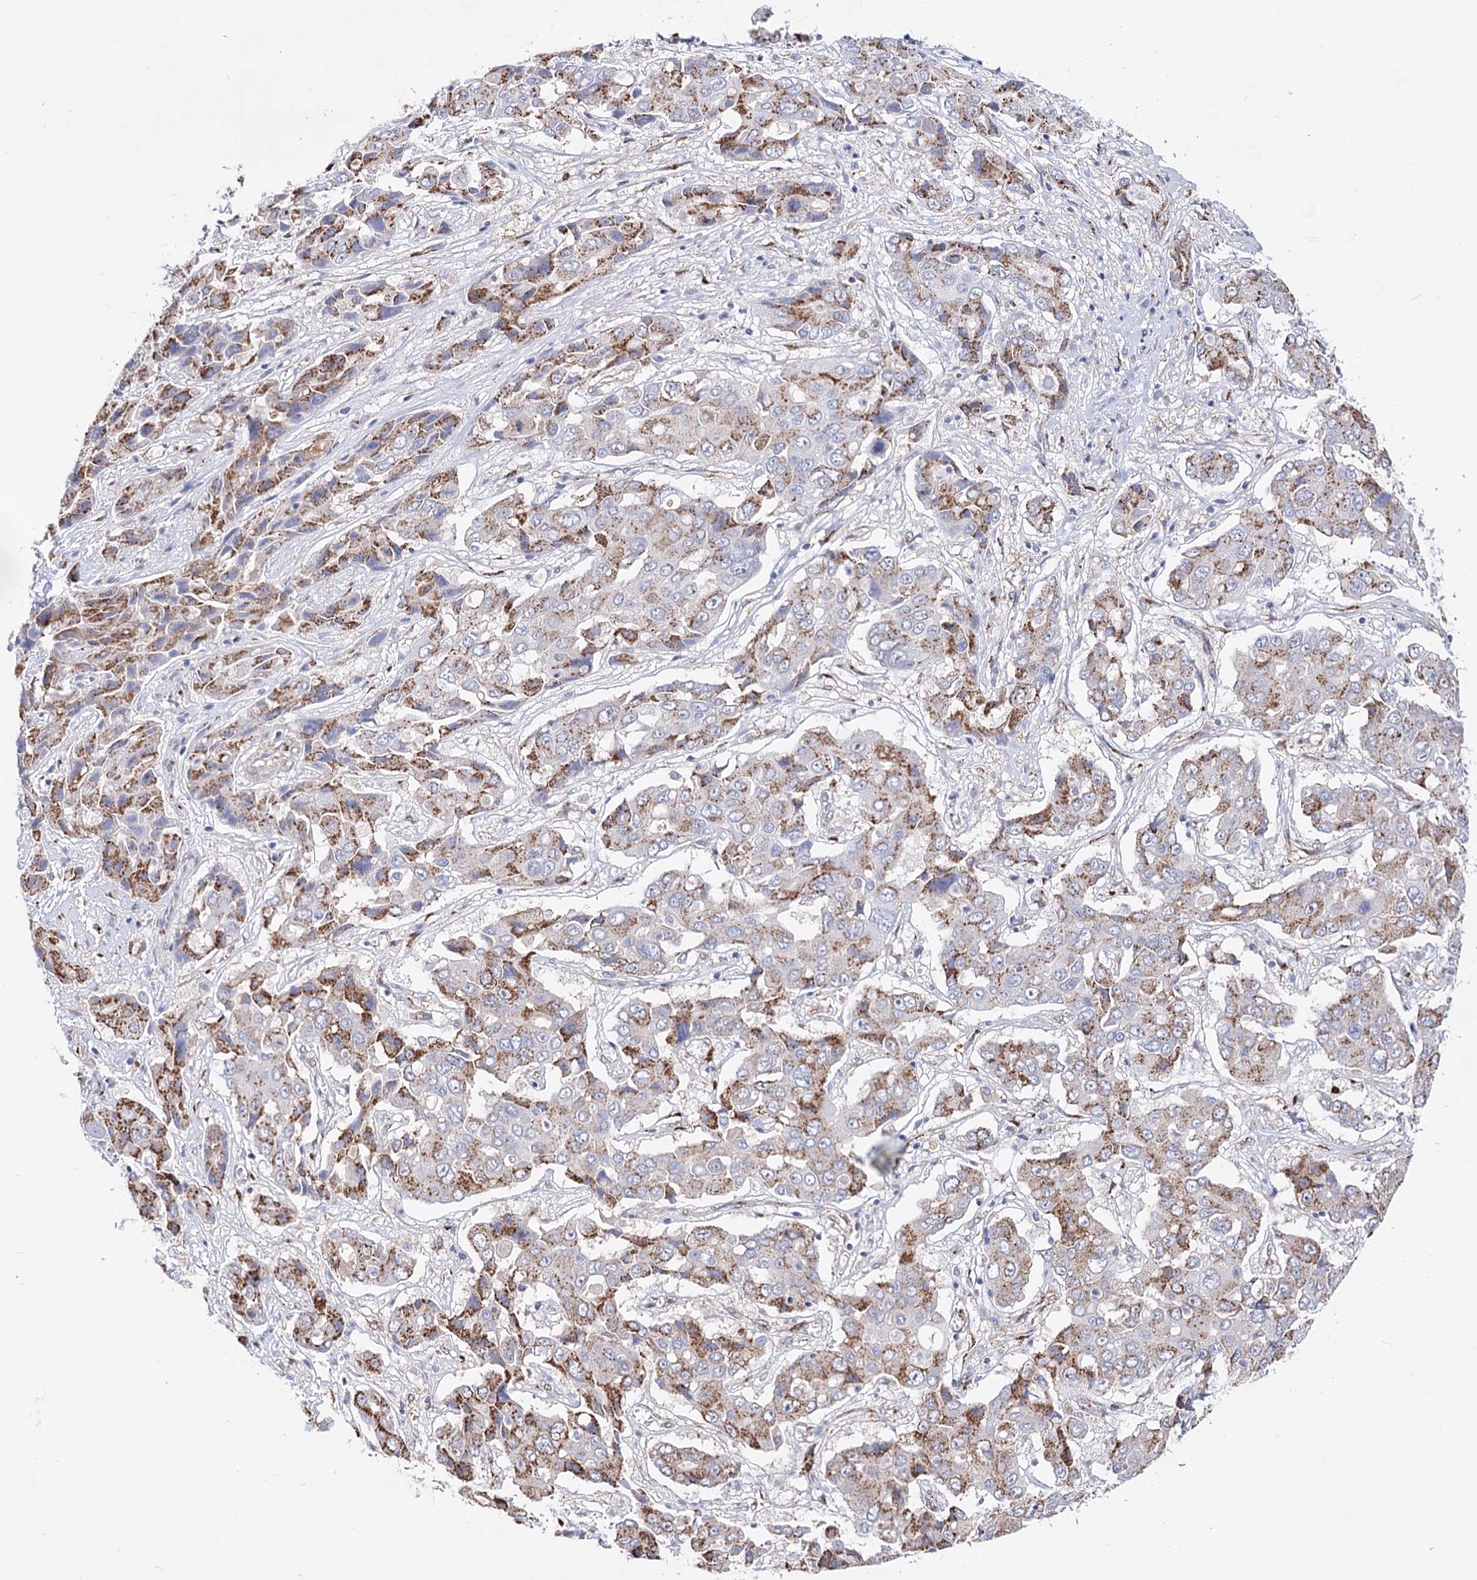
{"staining": {"intensity": "moderate", "quantity": ">75%", "location": "cytoplasmic/membranous"}, "tissue": "liver cancer", "cell_type": "Tumor cells", "image_type": "cancer", "snomed": [{"axis": "morphology", "description": "Cholangiocarcinoma"}, {"axis": "topography", "description": "Liver"}], "caption": "Cholangiocarcinoma (liver) was stained to show a protein in brown. There is medium levels of moderate cytoplasmic/membranous expression in approximately >75% of tumor cells. Immunohistochemistry (ihc) stains the protein in brown and the nuclei are stained blue.", "gene": "C11orf96", "patient": {"sex": "male", "age": 67}}